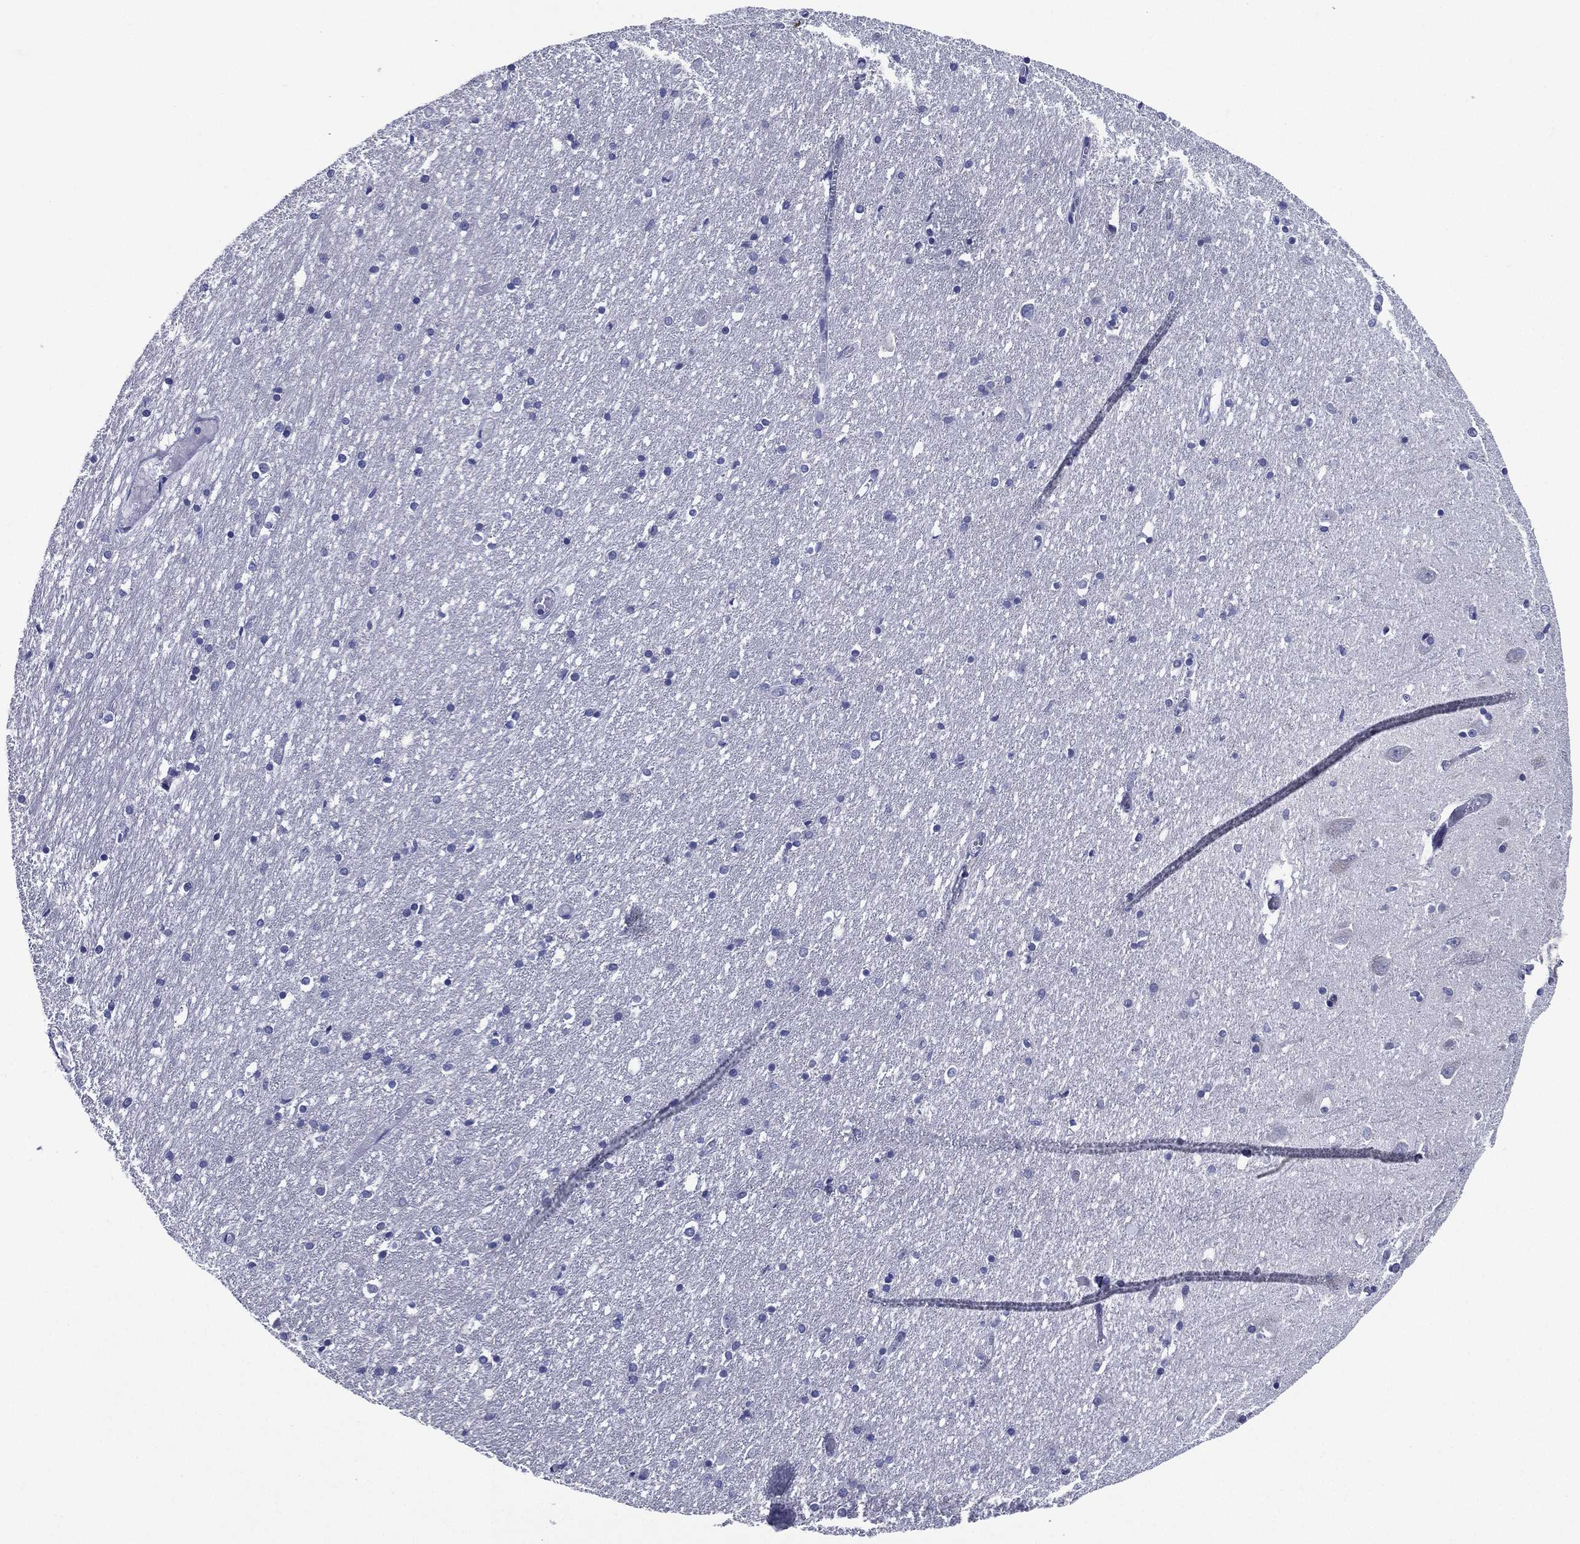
{"staining": {"intensity": "negative", "quantity": "none", "location": "none"}, "tissue": "hippocampus", "cell_type": "Glial cells", "image_type": "normal", "snomed": [{"axis": "morphology", "description": "Normal tissue, NOS"}, {"axis": "topography", "description": "Lateral ventricle wall"}, {"axis": "topography", "description": "Hippocampus"}], "caption": "This is an immunohistochemistry (IHC) photomicrograph of normal hippocampus. There is no expression in glial cells.", "gene": "ACE2", "patient": {"sex": "female", "age": 63}}